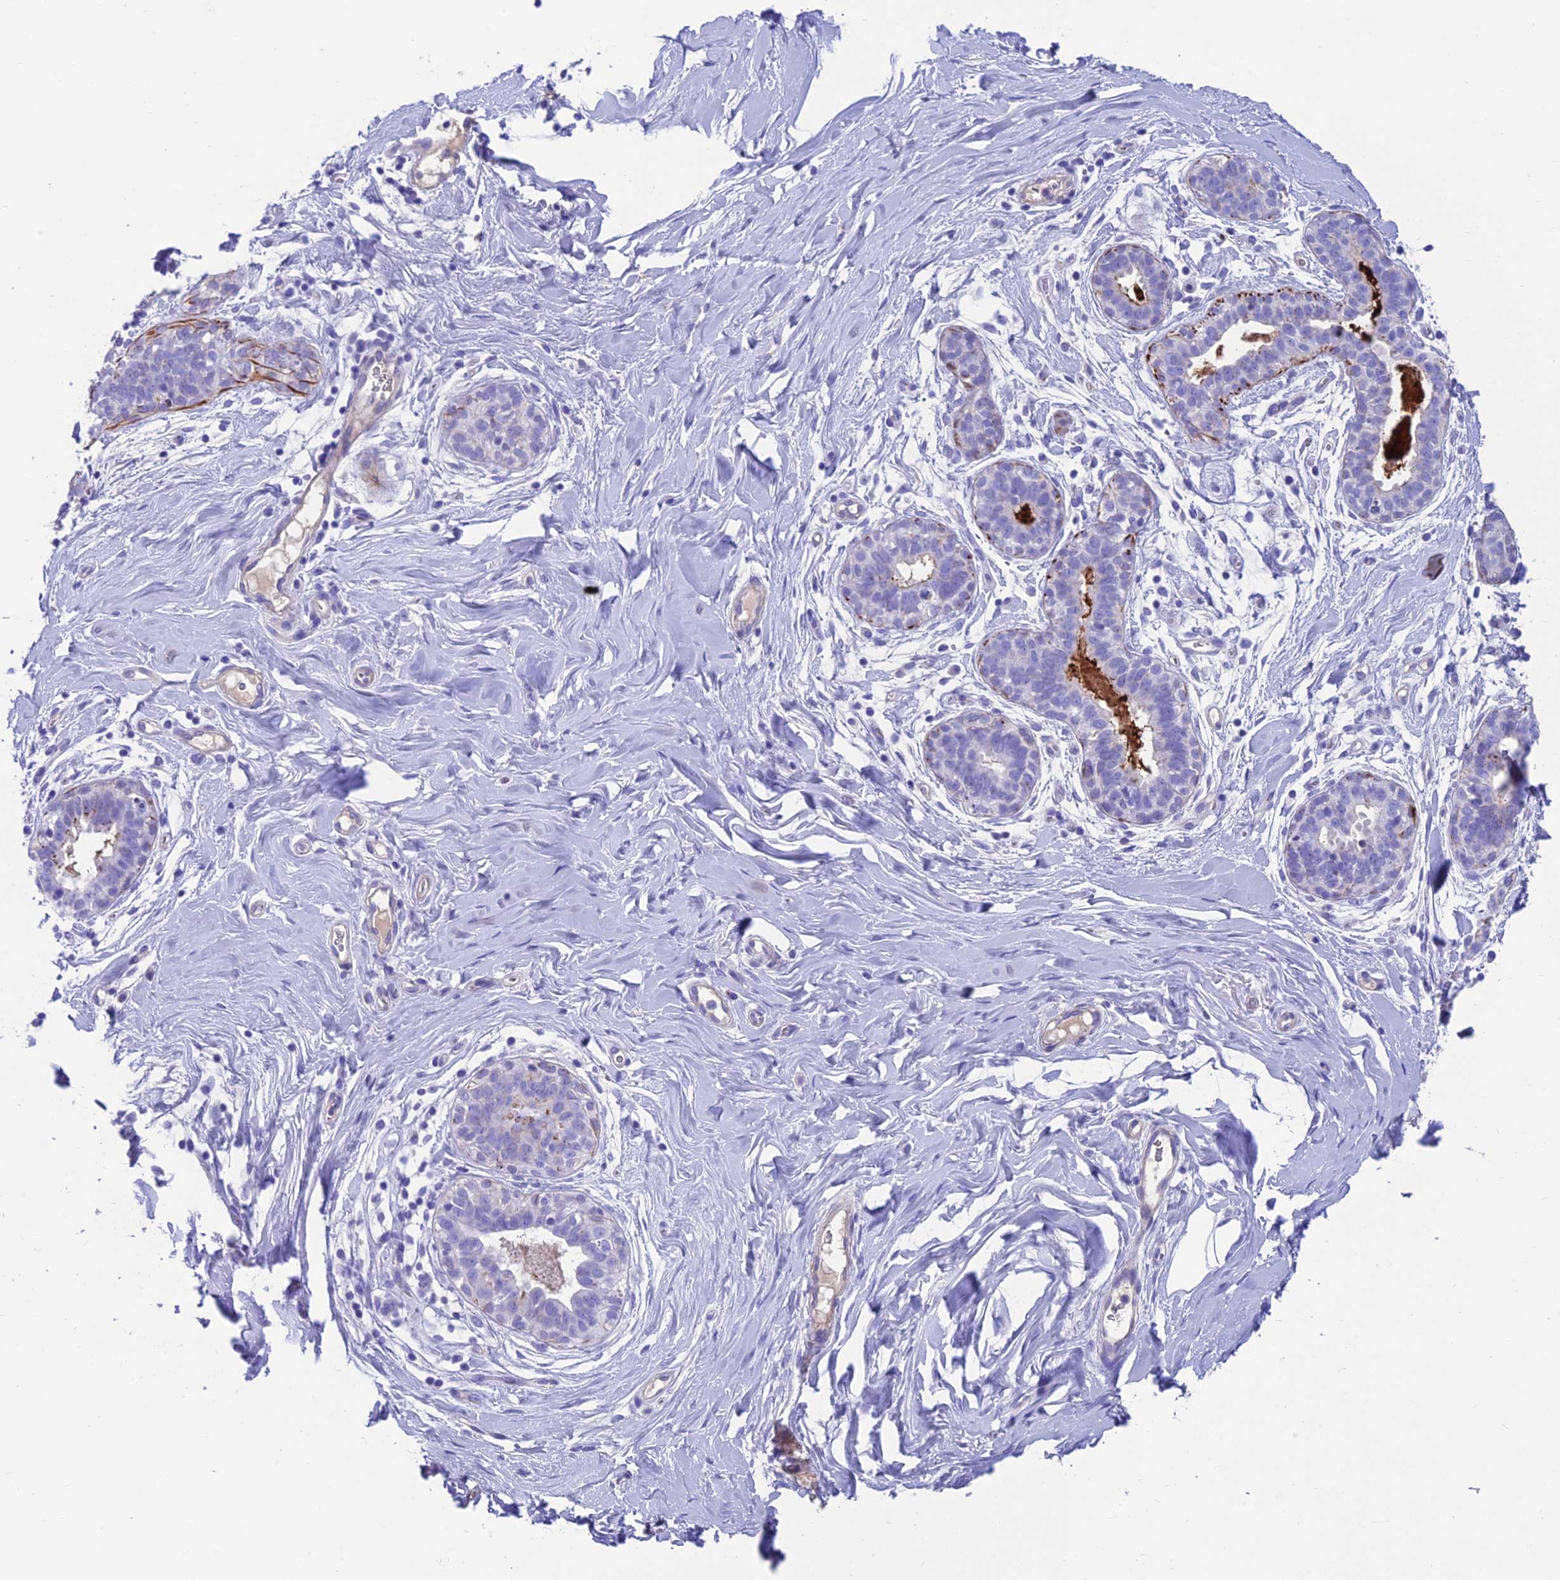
{"staining": {"intensity": "negative", "quantity": "none", "location": "none"}, "tissue": "adipose tissue", "cell_type": "Adipocytes", "image_type": "normal", "snomed": [{"axis": "morphology", "description": "Normal tissue, NOS"}, {"axis": "topography", "description": "Breast"}], "caption": "An image of adipose tissue stained for a protein displays no brown staining in adipocytes.", "gene": "GNG11", "patient": {"sex": "female", "age": 26}}